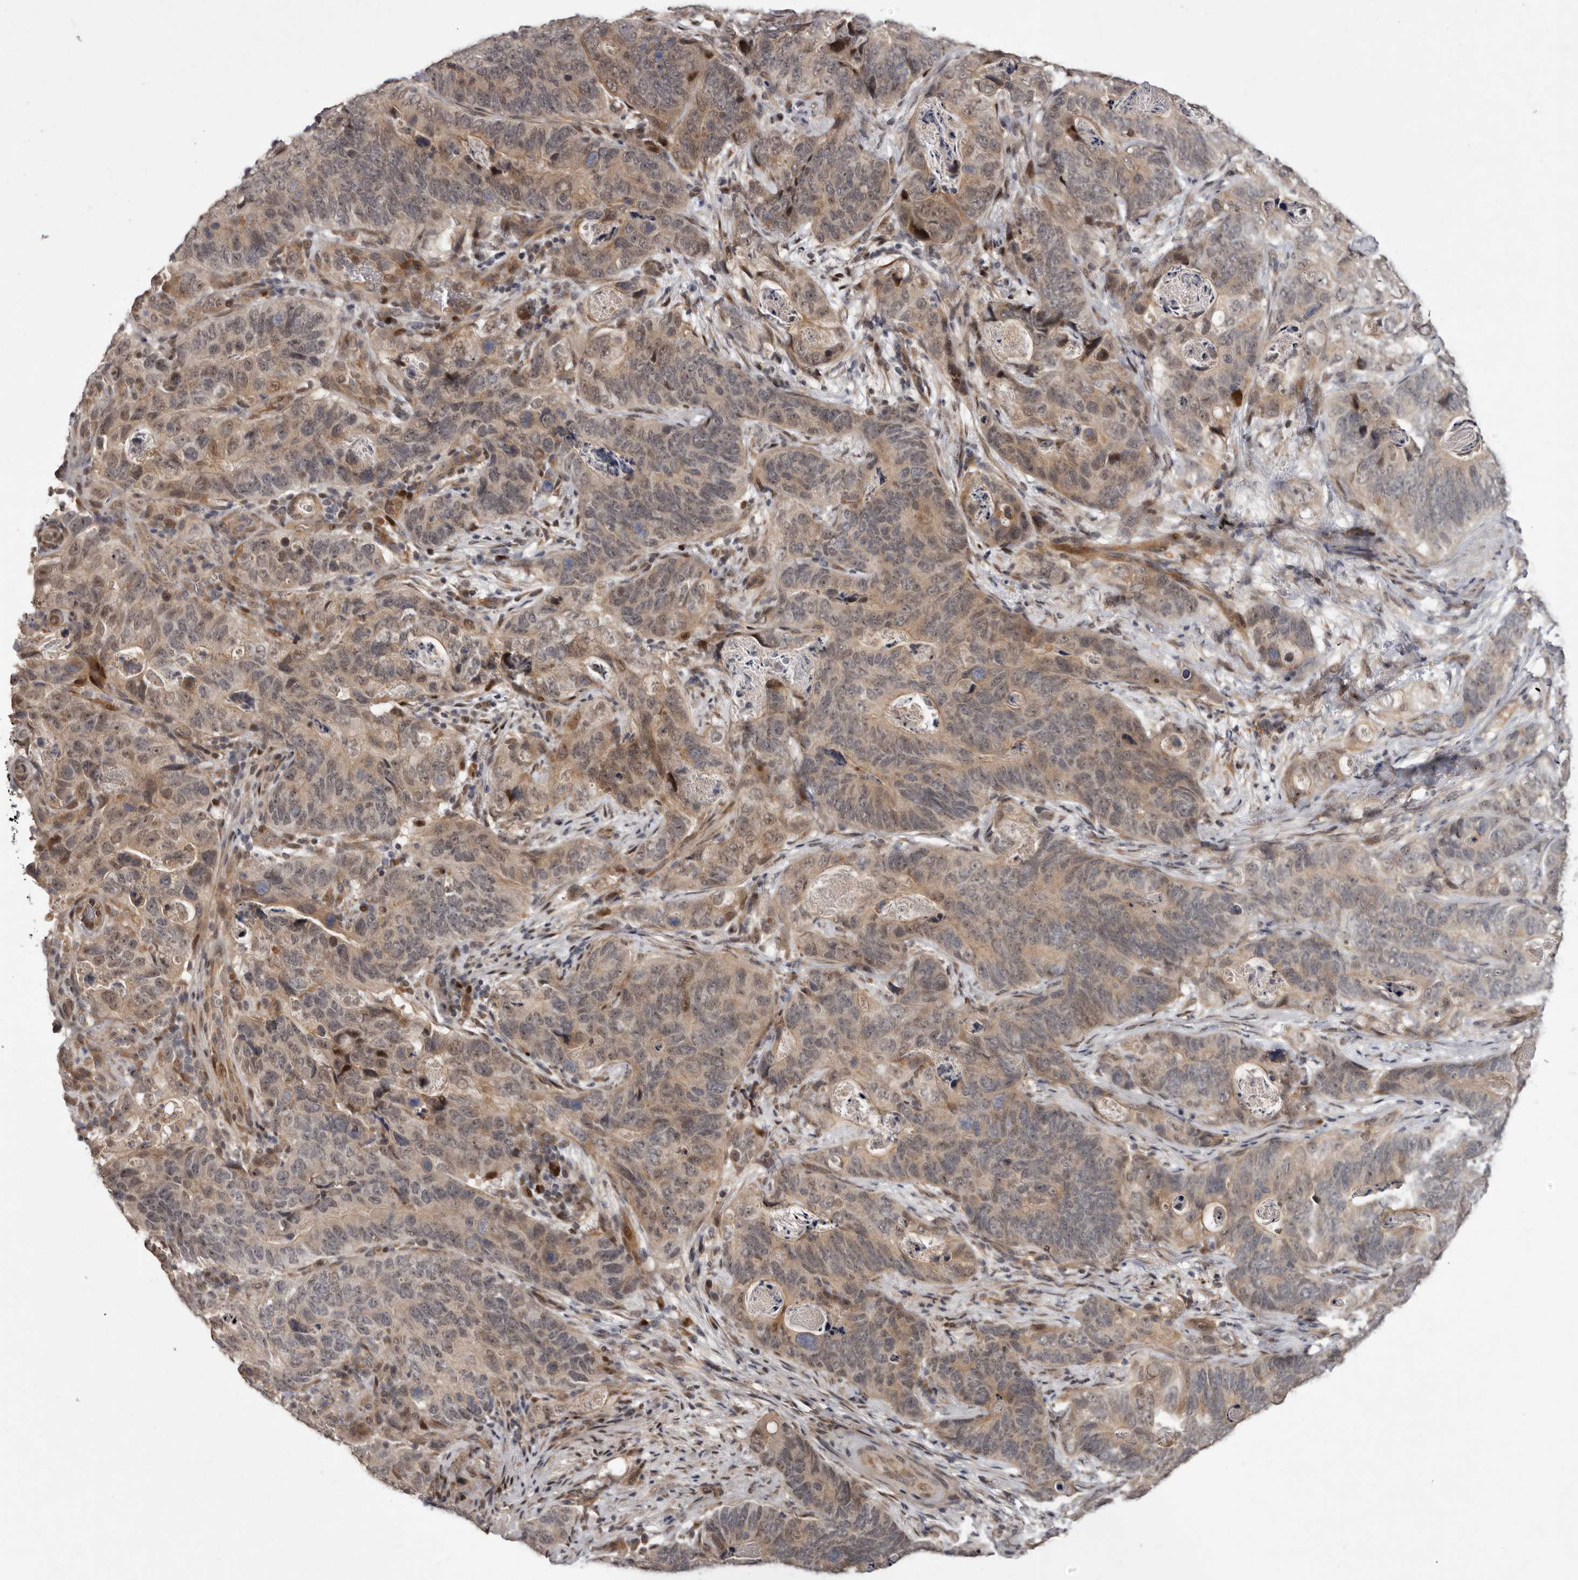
{"staining": {"intensity": "moderate", "quantity": ">75%", "location": "cytoplasmic/membranous,nuclear"}, "tissue": "stomach cancer", "cell_type": "Tumor cells", "image_type": "cancer", "snomed": [{"axis": "morphology", "description": "Normal tissue, NOS"}, {"axis": "morphology", "description": "Adenocarcinoma, NOS"}, {"axis": "topography", "description": "Stomach"}], "caption": "Immunohistochemistry of stomach cancer shows medium levels of moderate cytoplasmic/membranous and nuclear staining in approximately >75% of tumor cells.", "gene": "ABL1", "patient": {"sex": "female", "age": 89}}